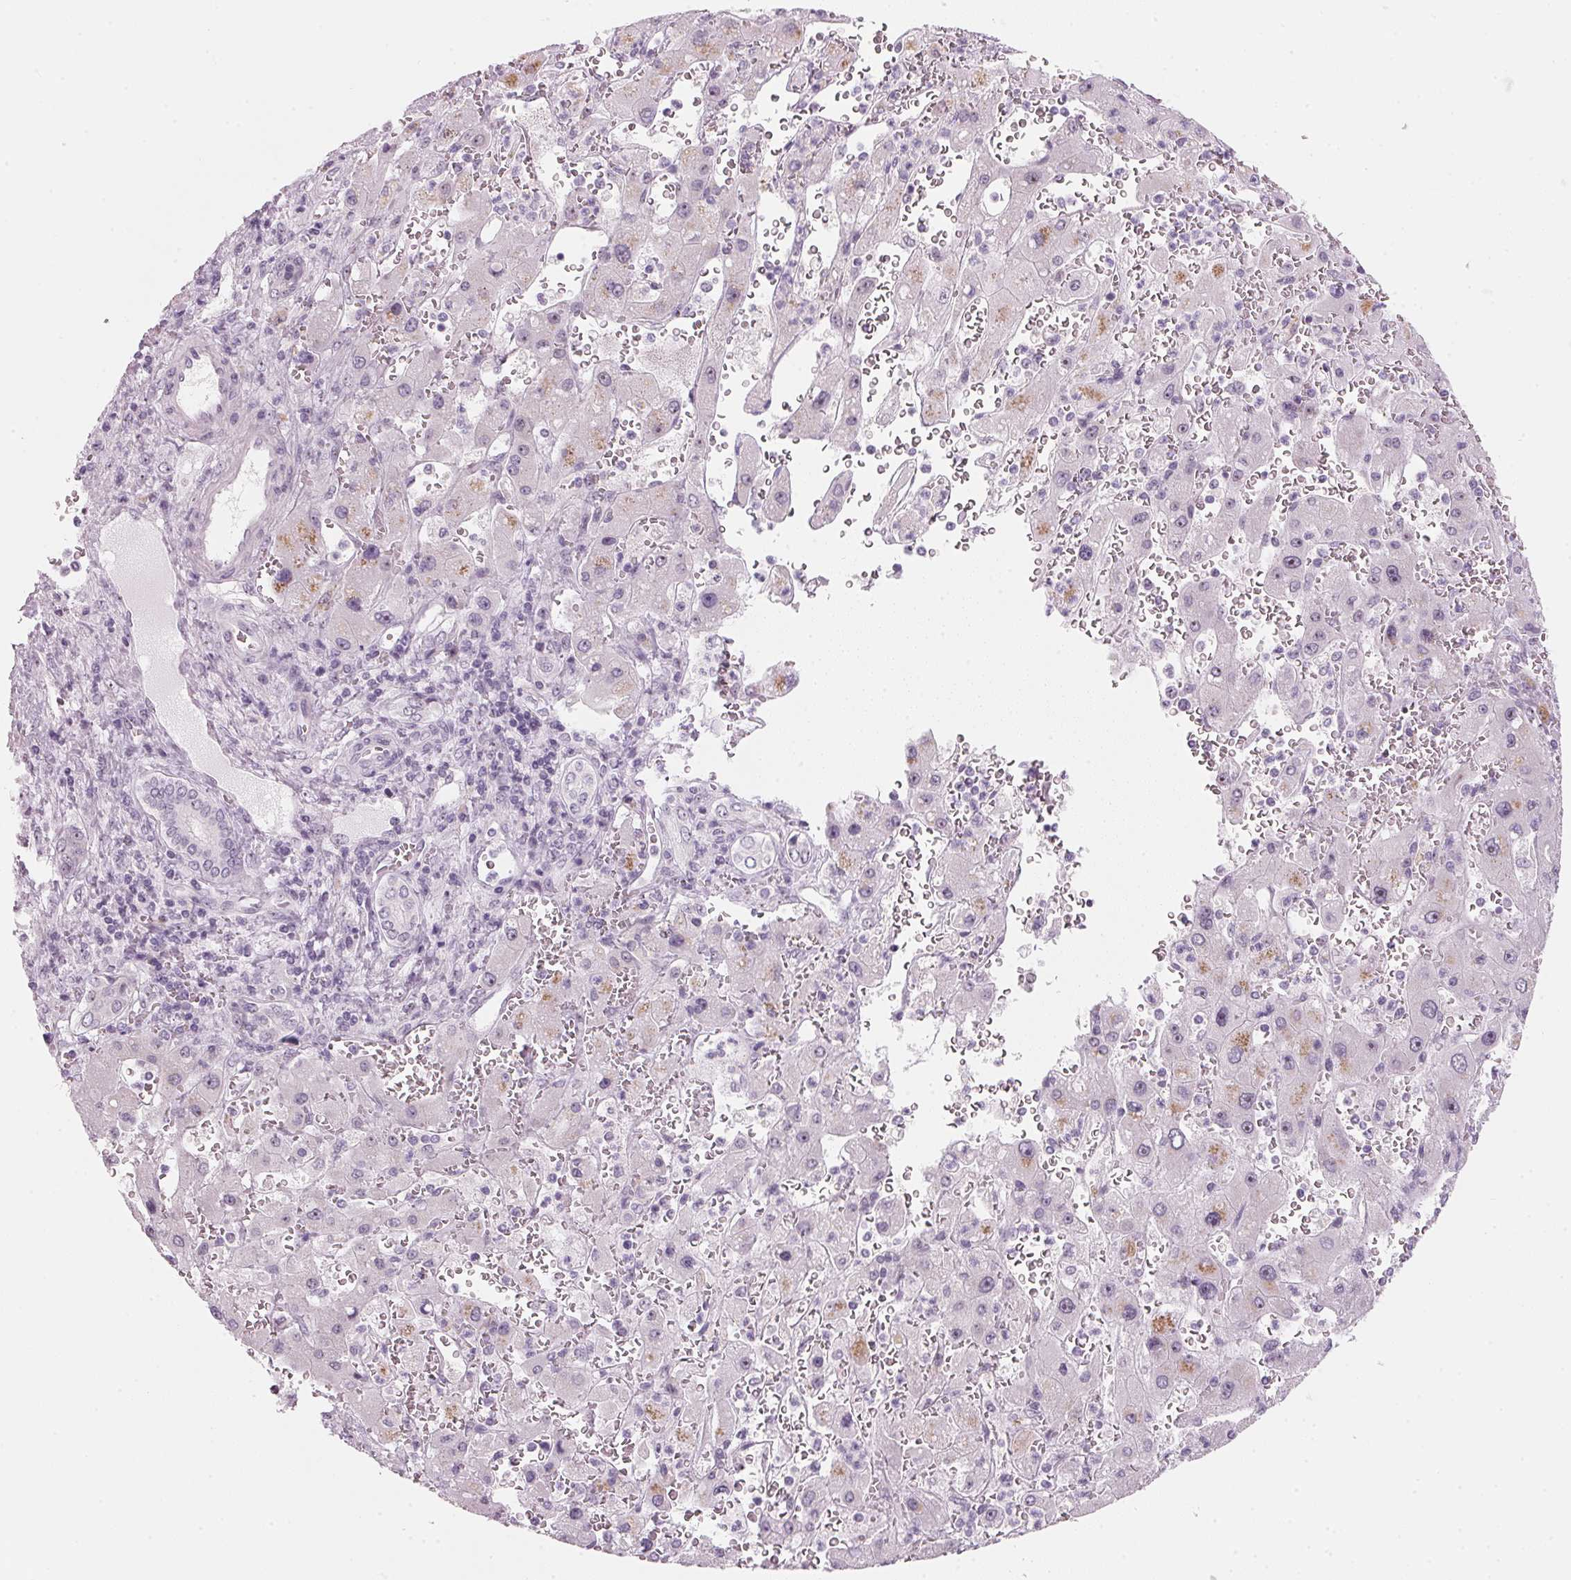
{"staining": {"intensity": "negative", "quantity": "none", "location": "none"}, "tissue": "liver cancer", "cell_type": "Tumor cells", "image_type": "cancer", "snomed": [{"axis": "morphology", "description": "Carcinoma, Hepatocellular, NOS"}, {"axis": "topography", "description": "Liver"}], "caption": "Human liver cancer stained for a protein using IHC demonstrates no expression in tumor cells.", "gene": "DNTTIP2", "patient": {"sex": "female", "age": 73}}